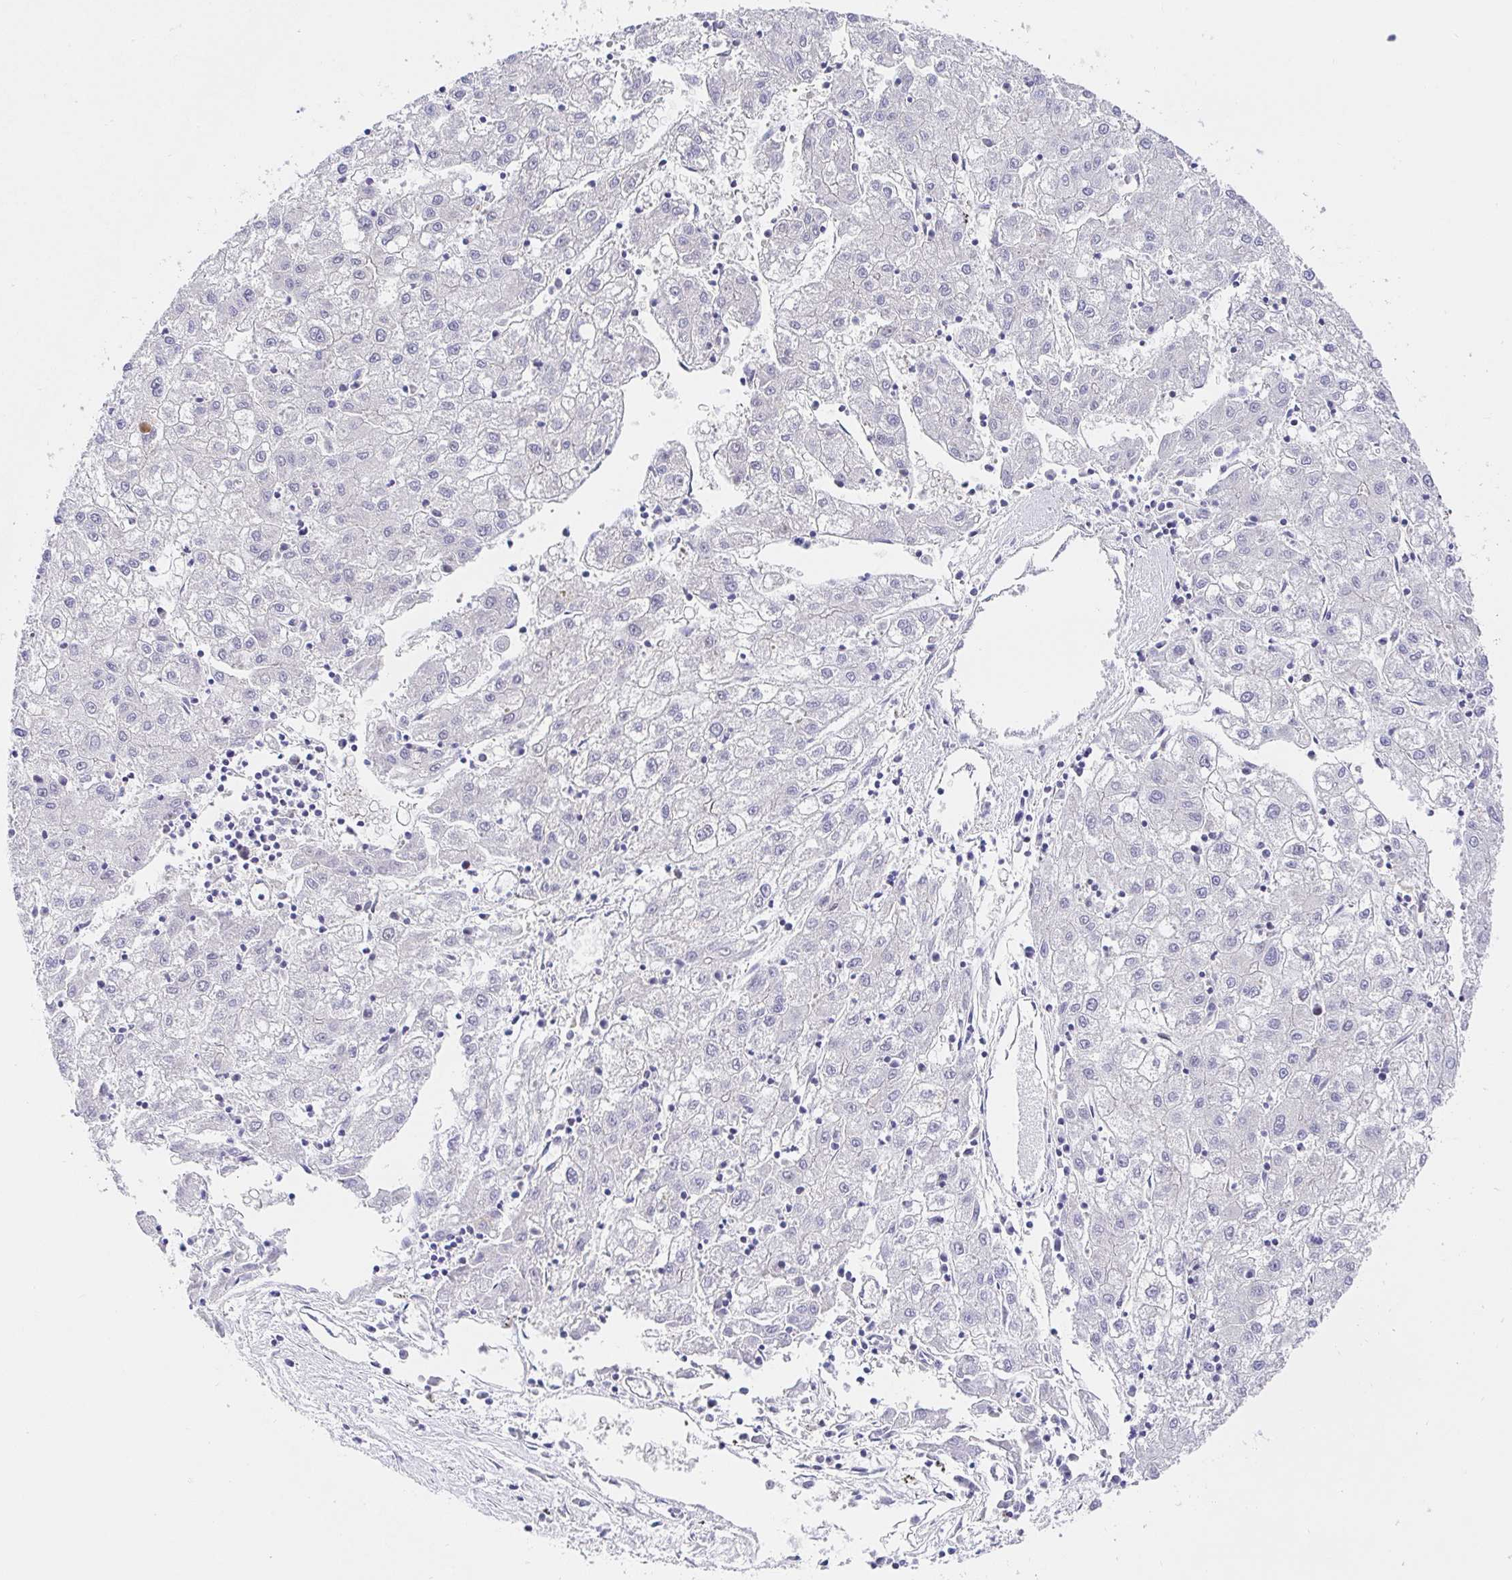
{"staining": {"intensity": "negative", "quantity": "none", "location": "none"}, "tissue": "liver cancer", "cell_type": "Tumor cells", "image_type": "cancer", "snomed": [{"axis": "morphology", "description": "Carcinoma, Hepatocellular, NOS"}, {"axis": "topography", "description": "Liver"}], "caption": "Tumor cells are negative for protein expression in human liver cancer (hepatocellular carcinoma).", "gene": "TIMELESS", "patient": {"sex": "male", "age": 72}}